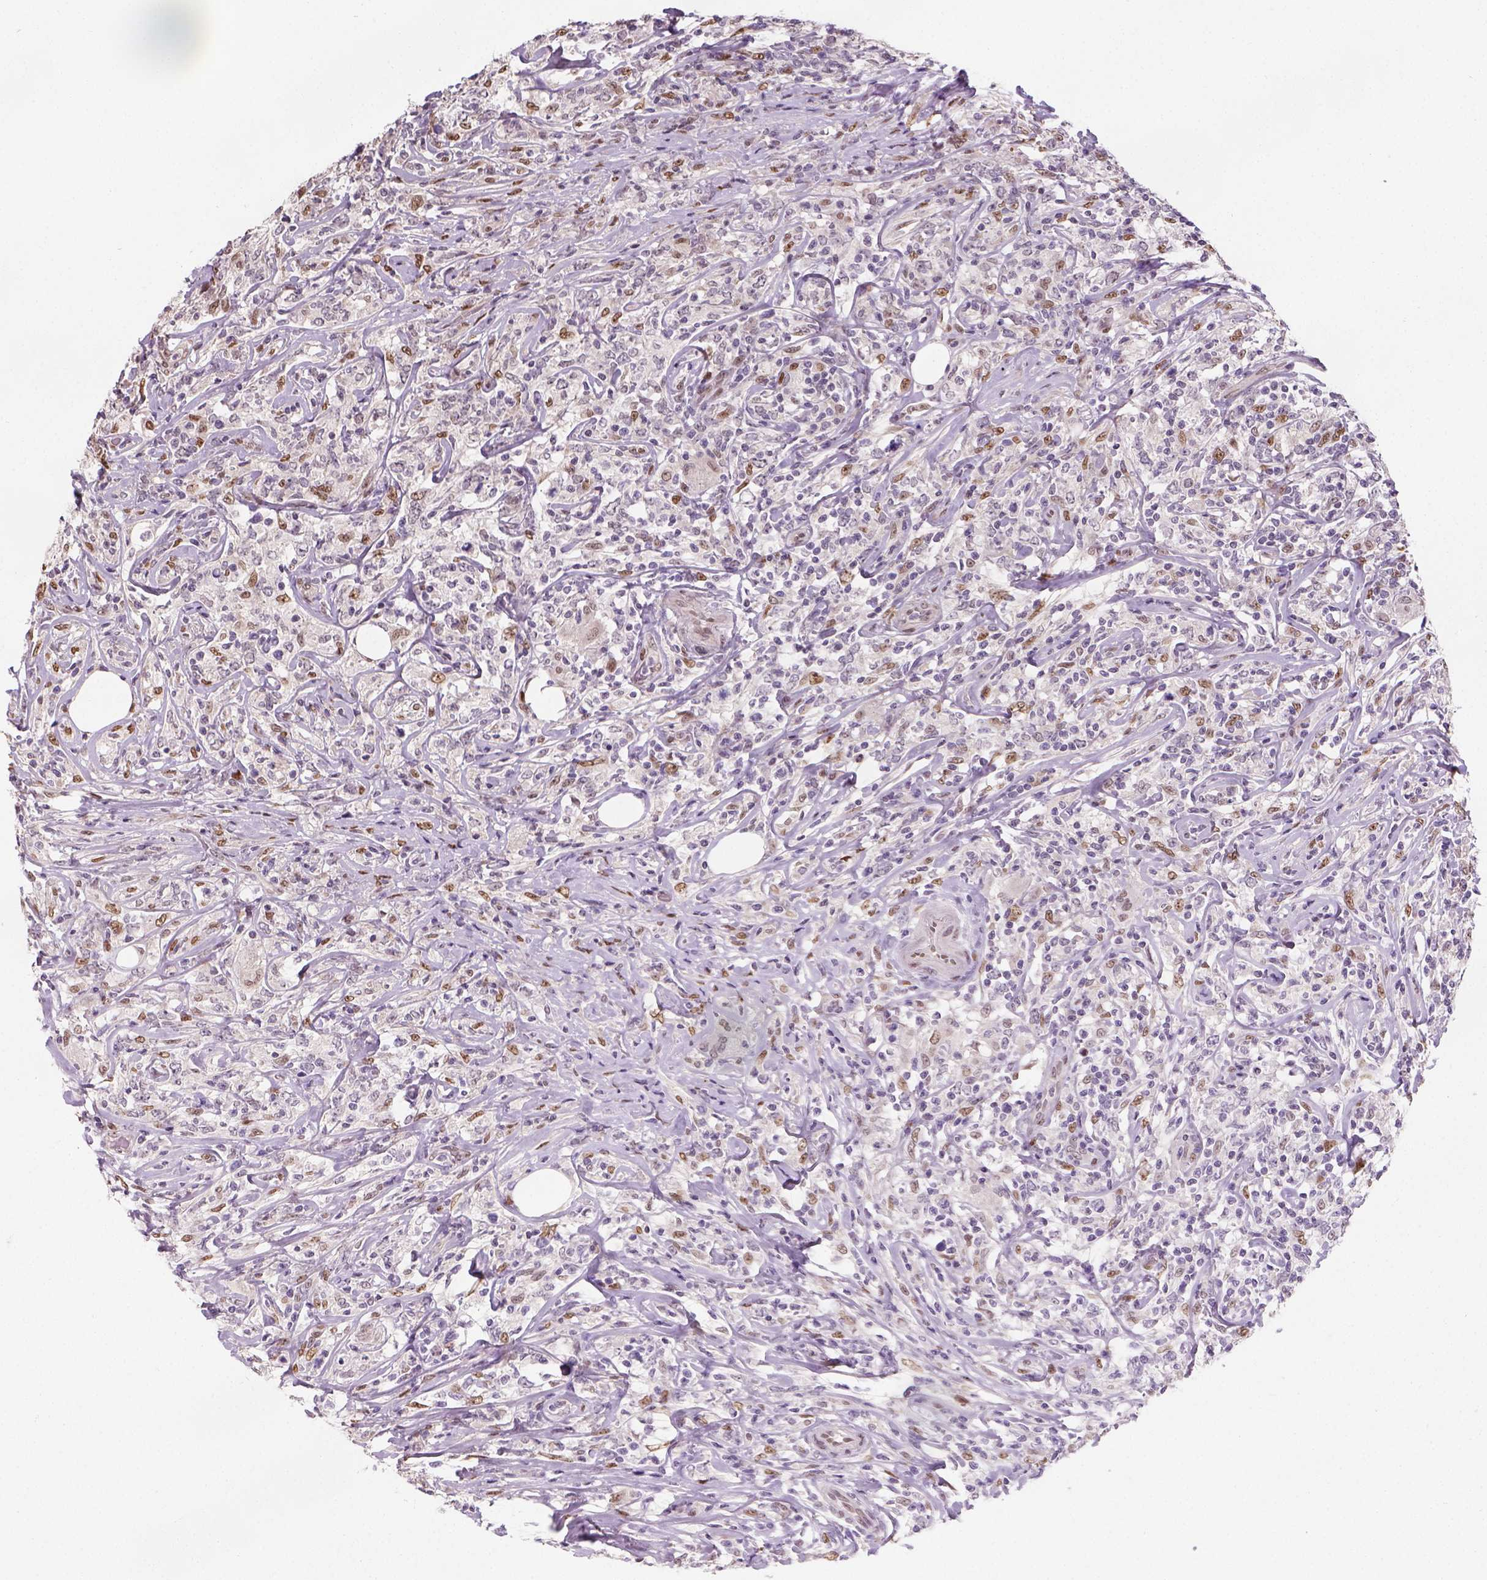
{"staining": {"intensity": "negative", "quantity": "none", "location": "none"}, "tissue": "lymphoma", "cell_type": "Tumor cells", "image_type": "cancer", "snomed": [{"axis": "morphology", "description": "Malignant lymphoma, non-Hodgkin's type, High grade"}, {"axis": "topography", "description": "Lymph node"}], "caption": "IHC of high-grade malignant lymphoma, non-Hodgkin's type reveals no expression in tumor cells. The staining is performed using DAB brown chromogen with nuclei counter-stained in using hematoxylin.", "gene": "C1orf112", "patient": {"sex": "female", "age": 84}}